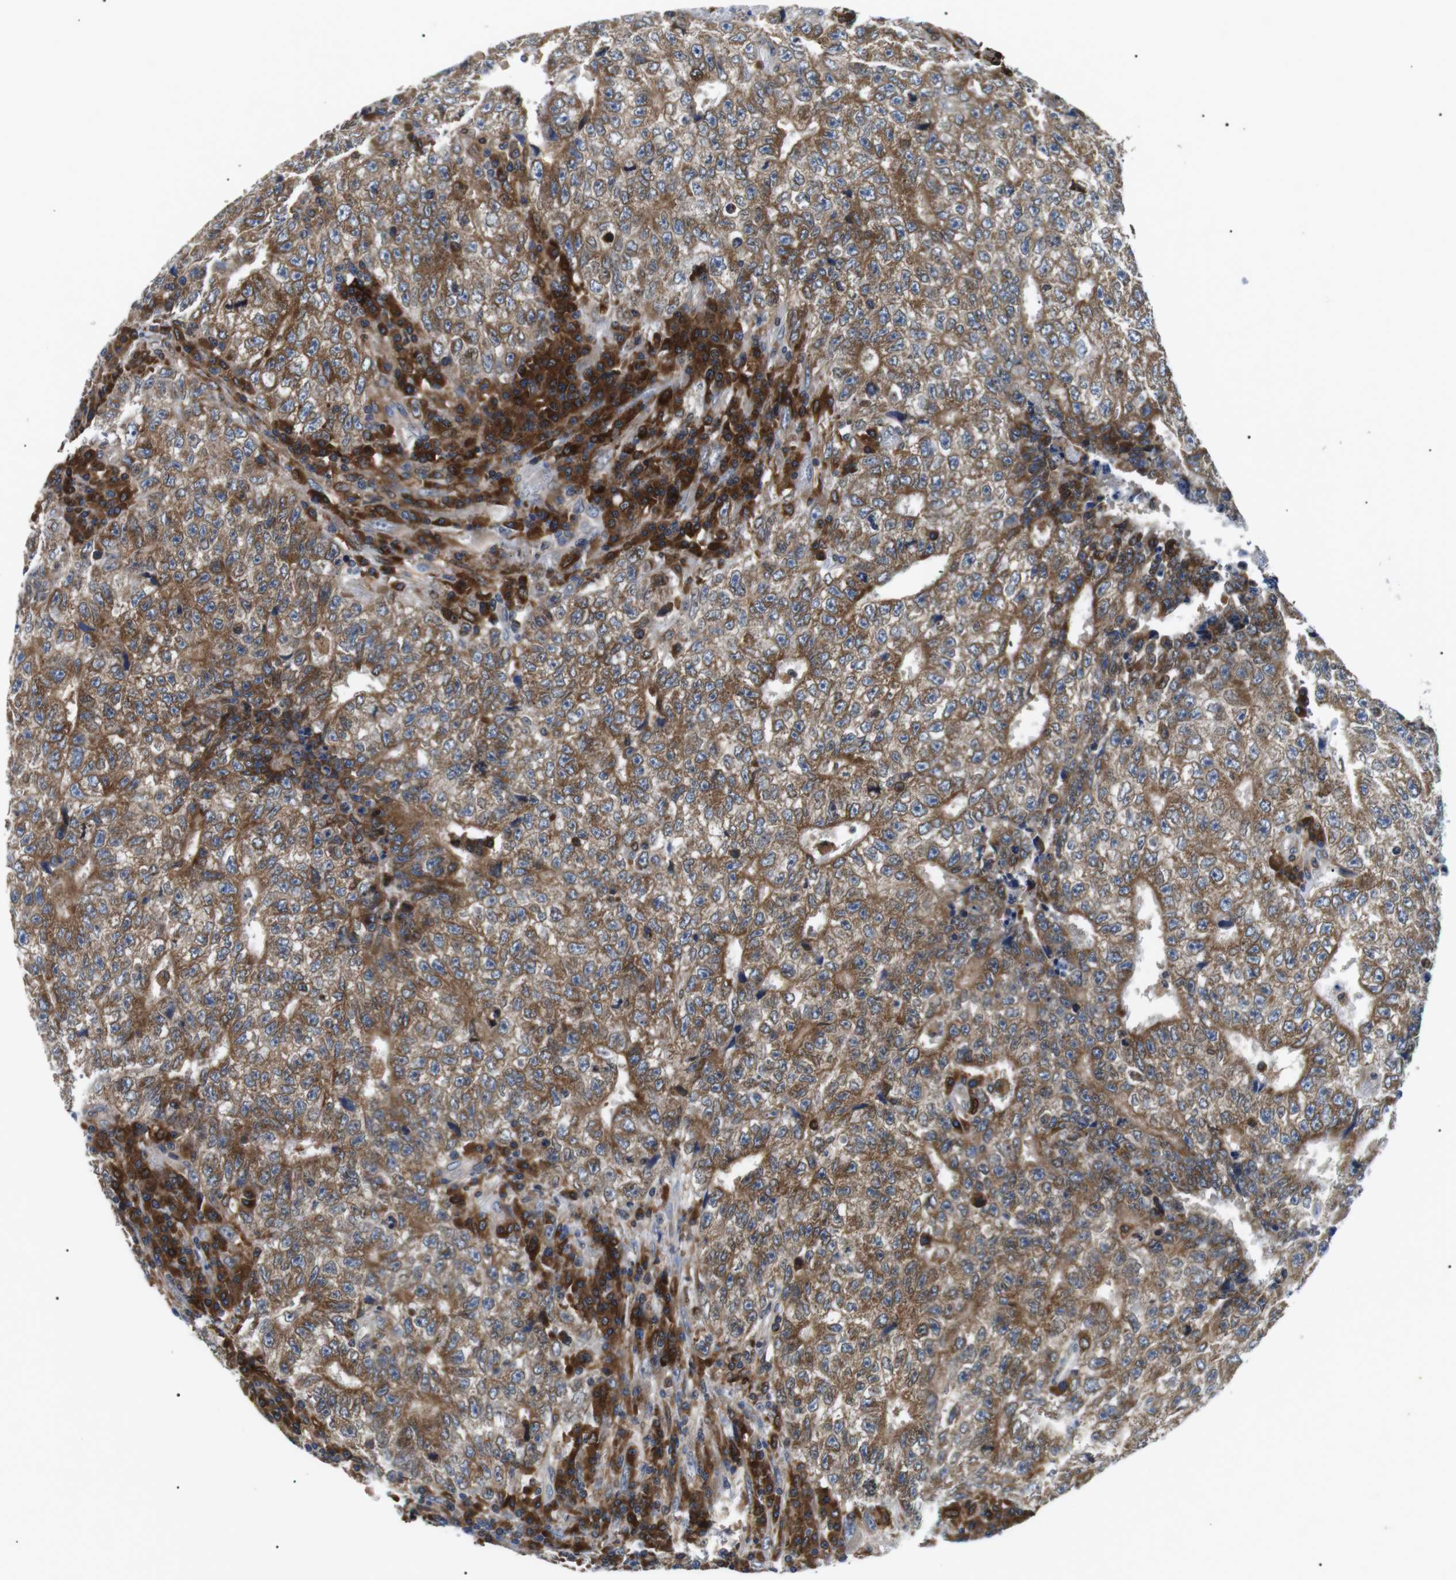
{"staining": {"intensity": "moderate", "quantity": ">75%", "location": "cytoplasmic/membranous"}, "tissue": "testis cancer", "cell_type": "Tumor cells", "image_type": "cancer", "snomed": [{"axis": "morphology", "description": "Necrosis, NOS"}, {"axis": "morphology", "description": "Carcinoma, Embryonal, NOS"}, {"axis": "topography", "description": "Testis"}], "caption": "IHC (DAB (3,3'-diaminobenzidine)) staining of human testis cancer demonstrates moderate cytoplasmic/membranous protein positivity in about >75% of tumor cells. (Stains: DAB in brown, nuclei in blue, Microscopy: brightfield microscopy at high magnification).", "gene": "RAB9A", "patient": {"sex": "male", "age": 19}}